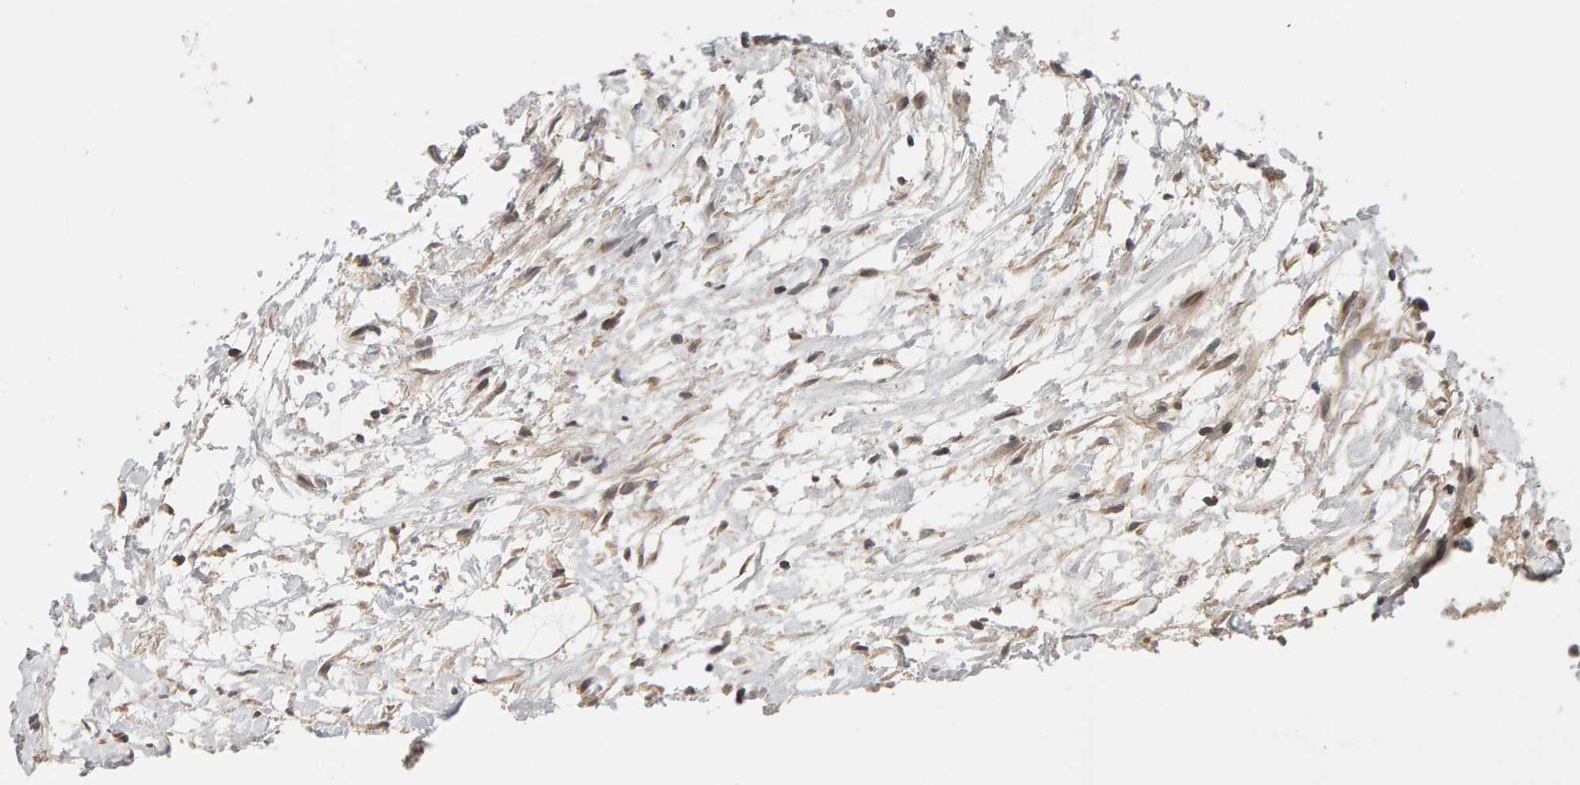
{"staining": {"intensity": "weak", "quantity": ">75%", "location": "cytoplasmic/membranous"}, "tissue": "colorectal cancer", "cell_type": "Tumor cells", "image_type": "cancer", "snomed": [{"axis": "morphology", "description": "Adenocarcinoma, NOS"}, {"axis": "topography", "description": "Colon"}], "caption": "High-power microscopy captured an IHC histopathology image of colorectal adenocarcinoma, revealing weak cytoplasmic/membranous positivity in about >75% of tumor cells.", "gene": "TEFM", "patient": {"sex": "male", "age": 56}}